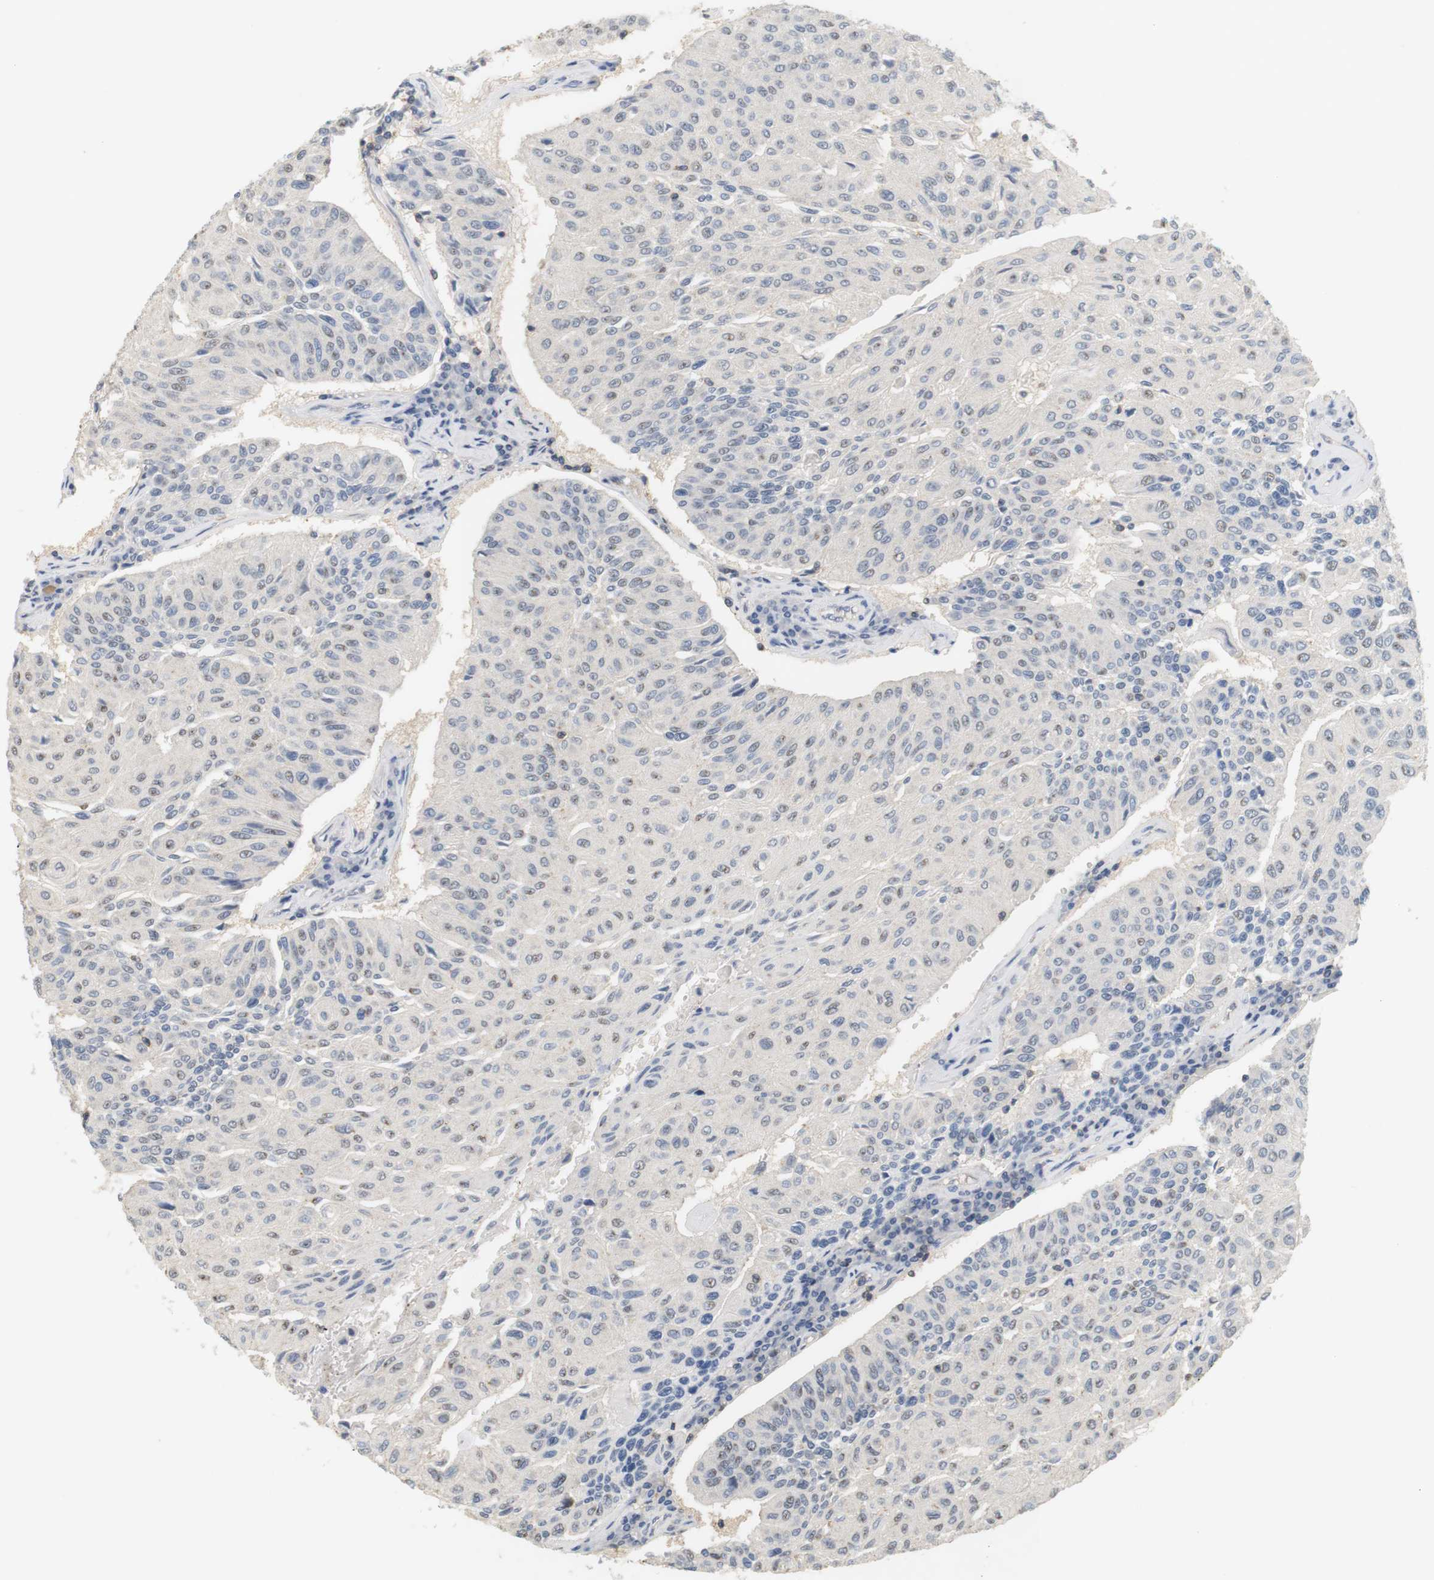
{"staining": {"intensity": "weak", "quantity": "<25%", "location": "nuclear"}, "tissue": "urothelial cancer", "cell_type": "Tumor cells", "image_type": "cancer", "snomed": [{"axis": "morphology", "description": "Urothelial carcinoma, High grade"}, {"axis": "topography", "description": "Urinary bladder"}], "caption": "Immunohistochemistry (IHC) of human urothelial carcinoma (high-grade) shows no positivity in tumor cells.", "gene": "OSR1", "patient": {"sex": "male", "age": 66}}